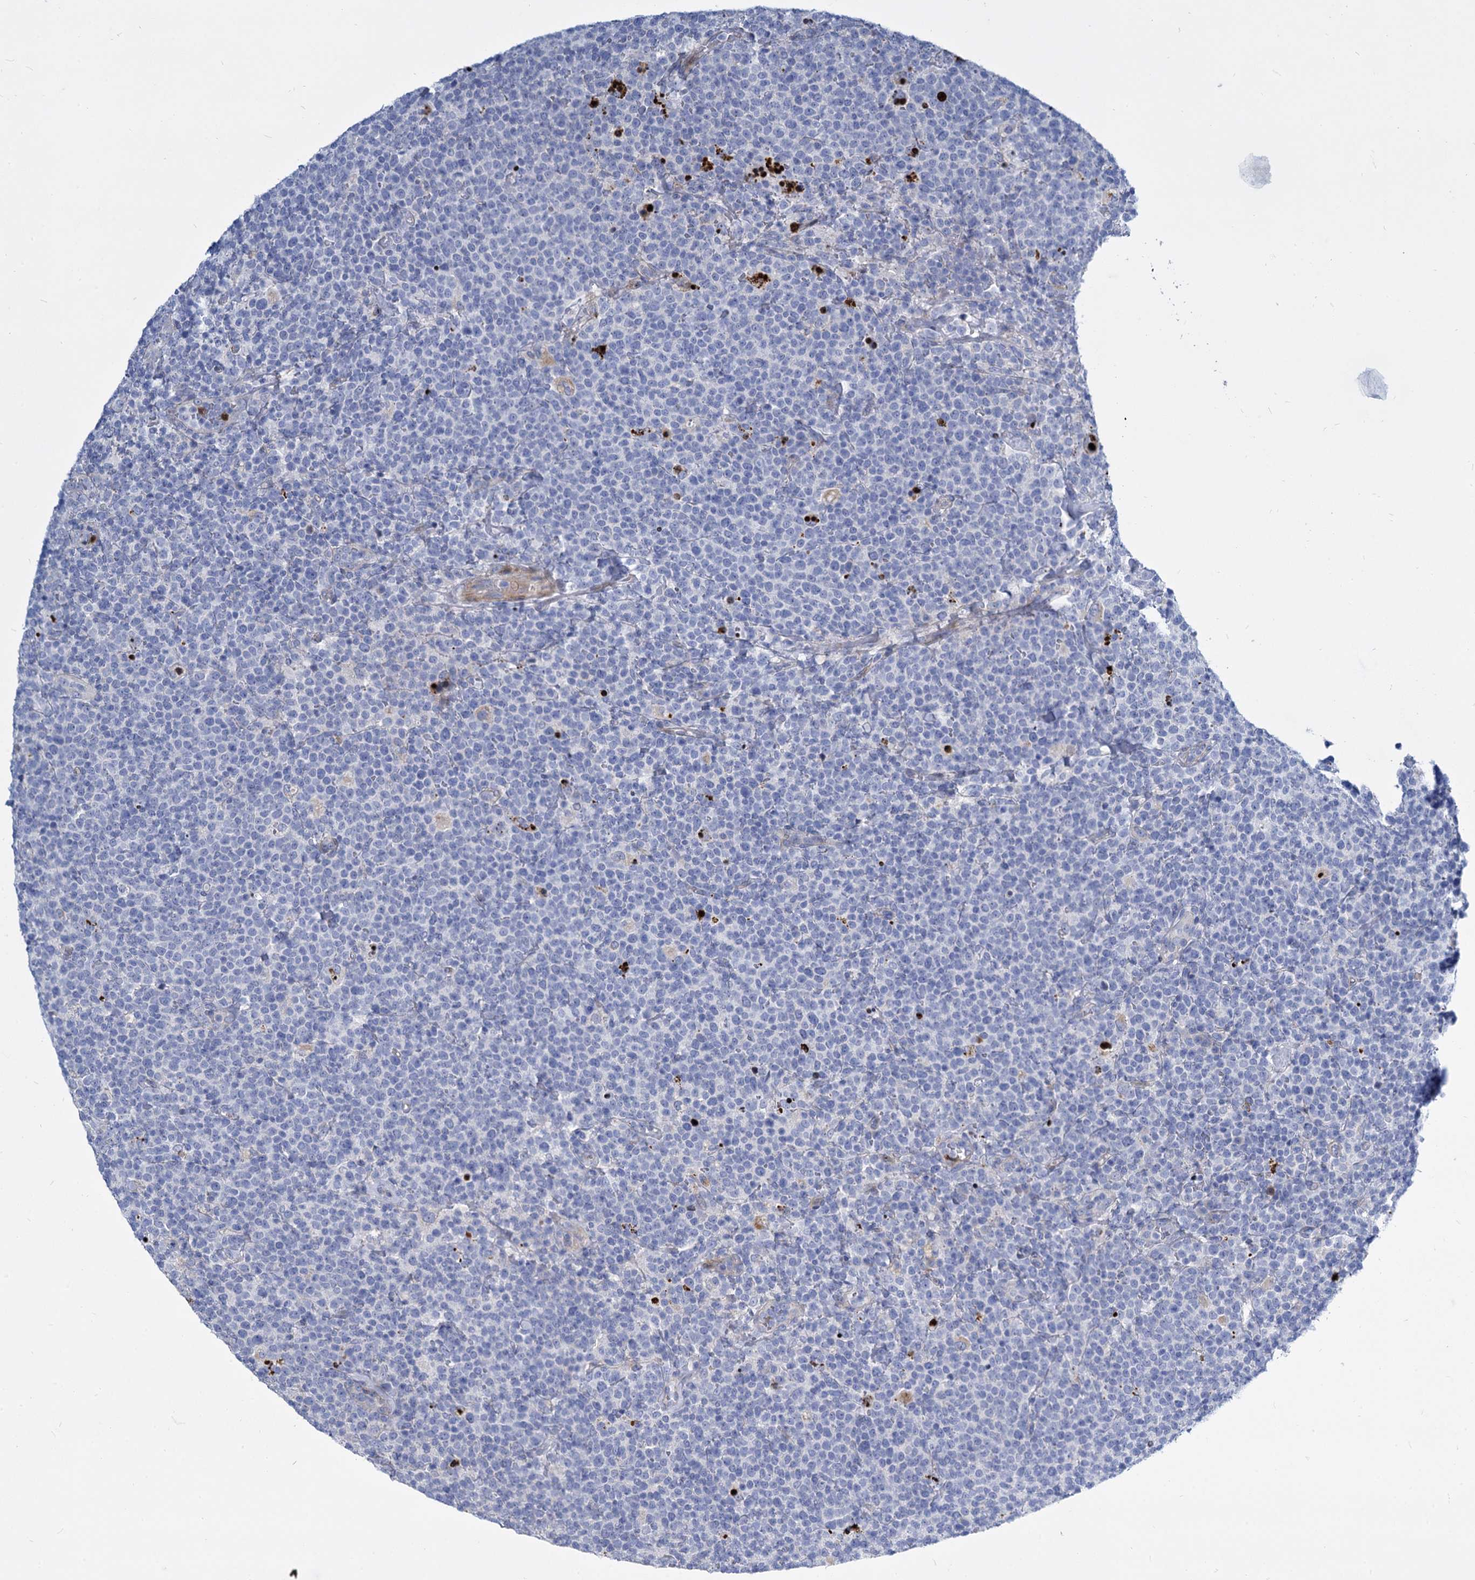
{"staining": {"intensity": "negative", "quantity": "none", "location": "none"}, "tissue": "lymphoma", "cell_type": "Tumor cells", "image_type": "cancer", "snomed": [{"axis": "morphology", "description": "Malignant lymphoma, non-Hodgkin's type, High grade"}, {"axis": "topography", "description": "Lymph node"}], "caption": "Human lymphoma stained for a protein using IHC demonstrates no staining in tumor cells.", "gene": "TRIM77", "patient": {"sex": "male", "age": 61}}